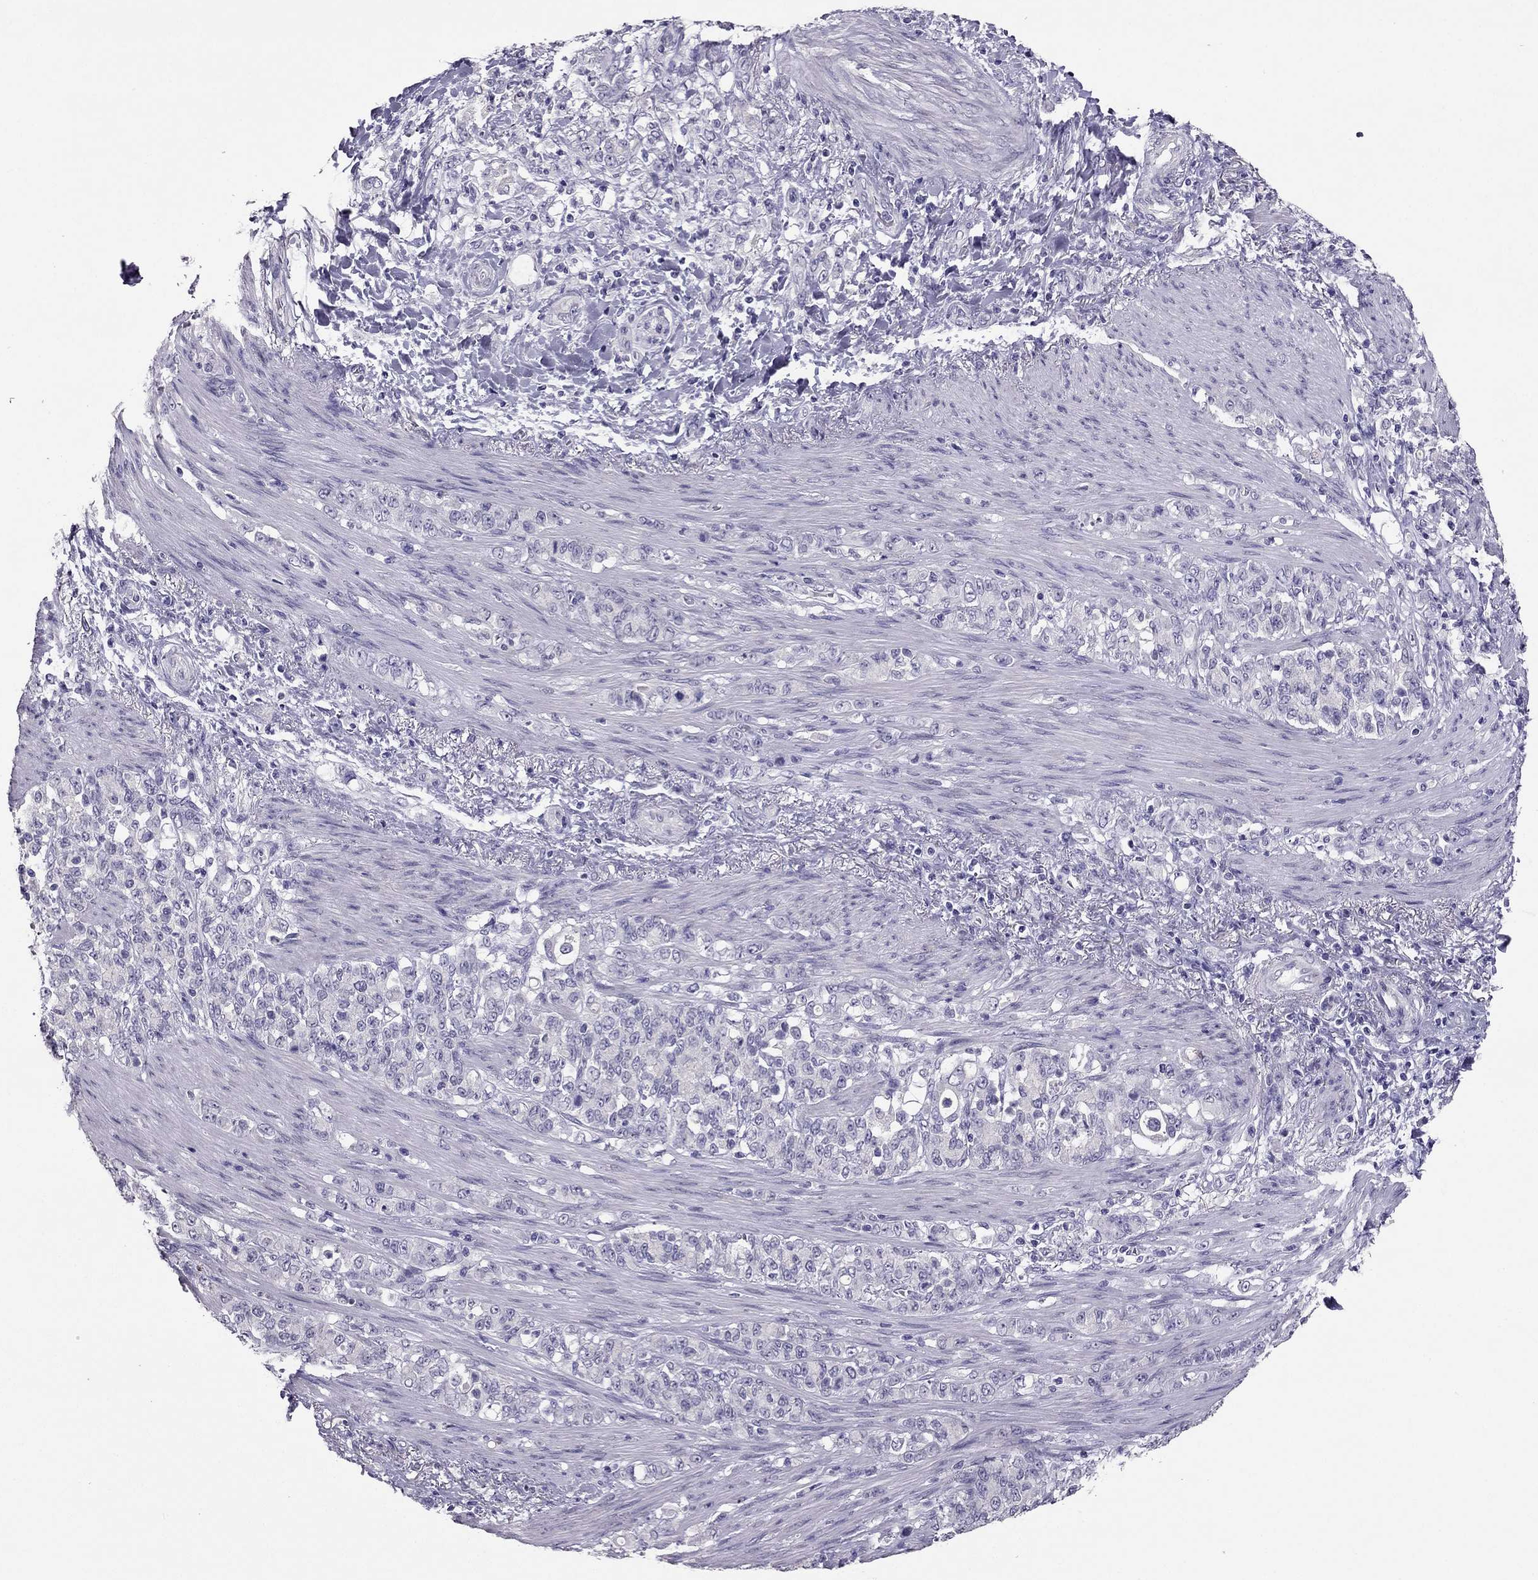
{"staining": {"intensity": "negative", "quantity": "none", "location": "none"}, "tissue": "stomach cancer", "cell_type": "Tumor cells", "image_type": "cancer", "snomed": [{"axis": "morphology", "description": "Adenocarcinoma, NOS"}, {"axis": "topography", "description": "Stomach"}], "caption": "Human stomach cancer (adenocarcinoma) stained for a protein using immunohistochemistry (IHC) demonstrates no staining in tumor cells.", "gene": "RHO", "patient": {"sex": "female", "age": 79}}